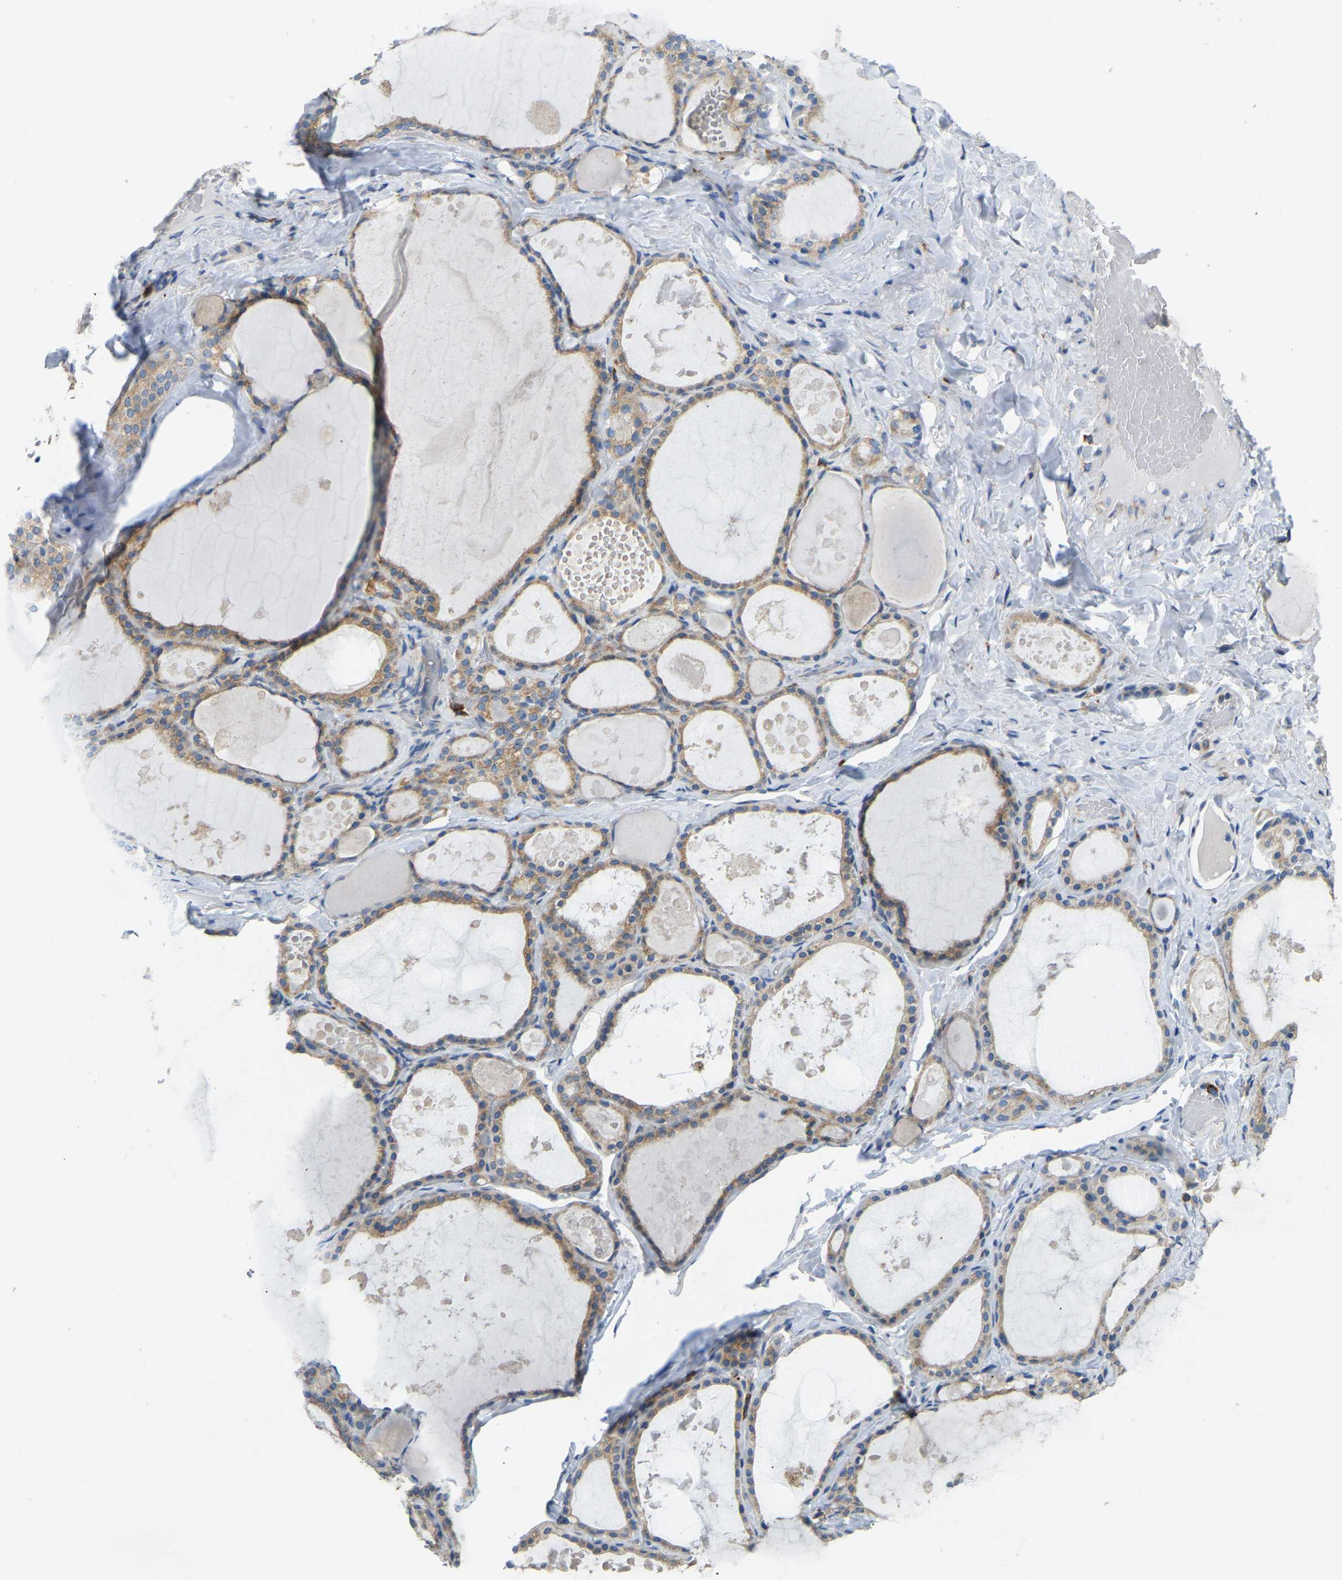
{"staining": {"intensity": "moderate", "quantity": ">75%", "location": "cytoplasmic/membranous"}, "tissue": "thyroid gland", "cell_type": "Glandular cells", "image_type": "normal", "snomed": [{"axis": "morphology", "description": "Normal tissue, NOS"}, {"axis": "topography", "description": "Thyroid gland"}], "caption": "Approximately >75% of glandular cells in normal thyroid gland reveal moderate cytoplasmic/membranous protein positivity as visualized by brown immunohistochemical staining.", "gene": "SND1", "patient": {"sex": "male", "age": 56}}